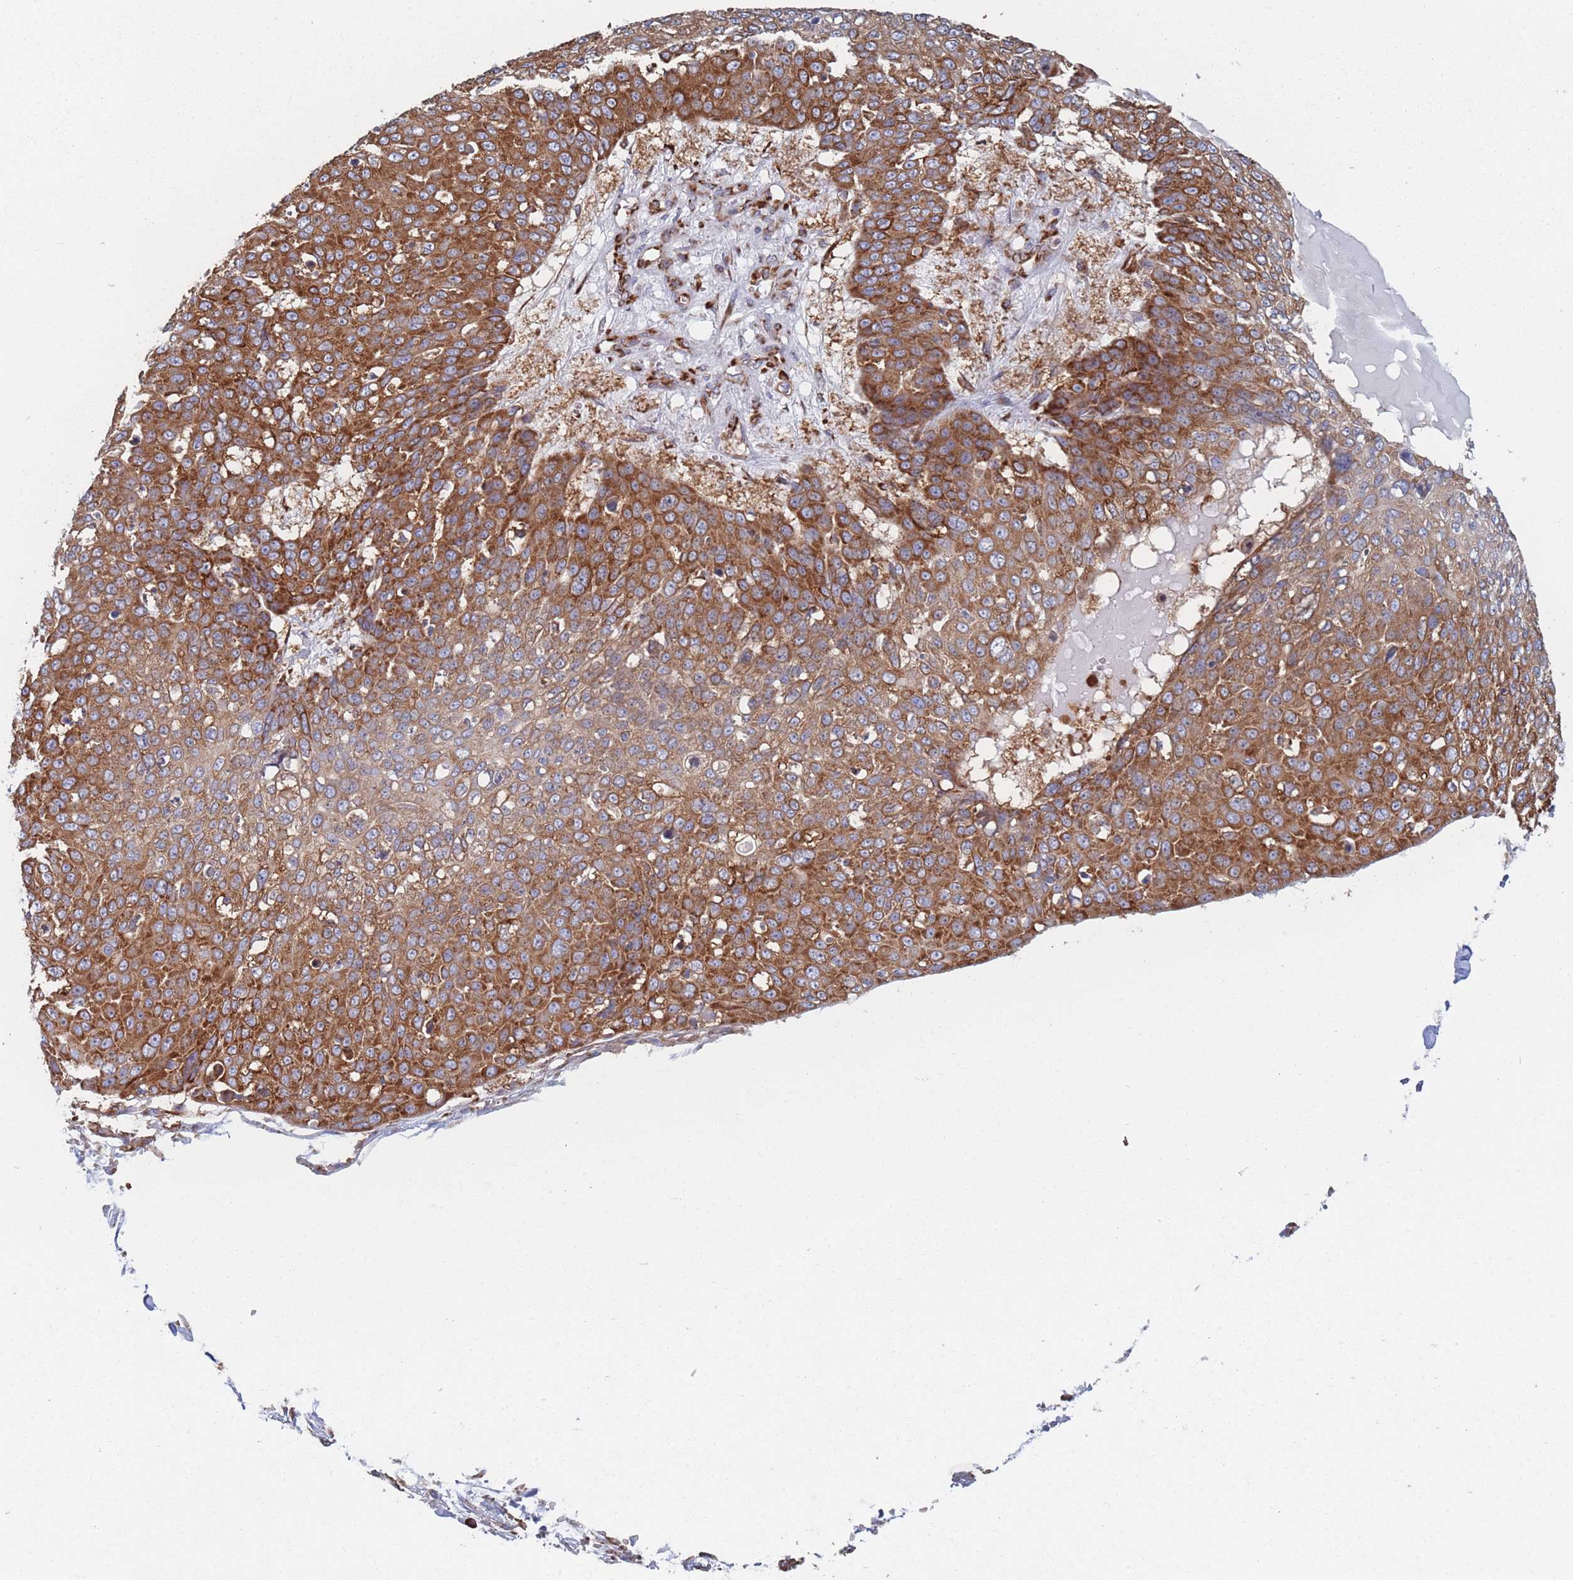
{"staining": {"intensity": "strong", "quantity": ">75%", "location": "cytoplasmic/membranous"}, "tissue": "skin cancer", "cell_type": "Tumor cells", "image_type": "cancer", "snomed": [{"axis": "morphology", "description": "Squamous cell carcinoma, NOS"}, {"axis": "topography", "description": "Skin"}], "caption": "DAB (3,3'-diaminobenzidine) immunohistochemical staining of squamous cell carcinoma (skin) demonstrates strong cytoplasmic/membranous protein staining in about >75% of tumor cells. Nuclei are stained in blue.", "gene": "EEF1B2", "patient": {"sex": "male", "age": 71}}